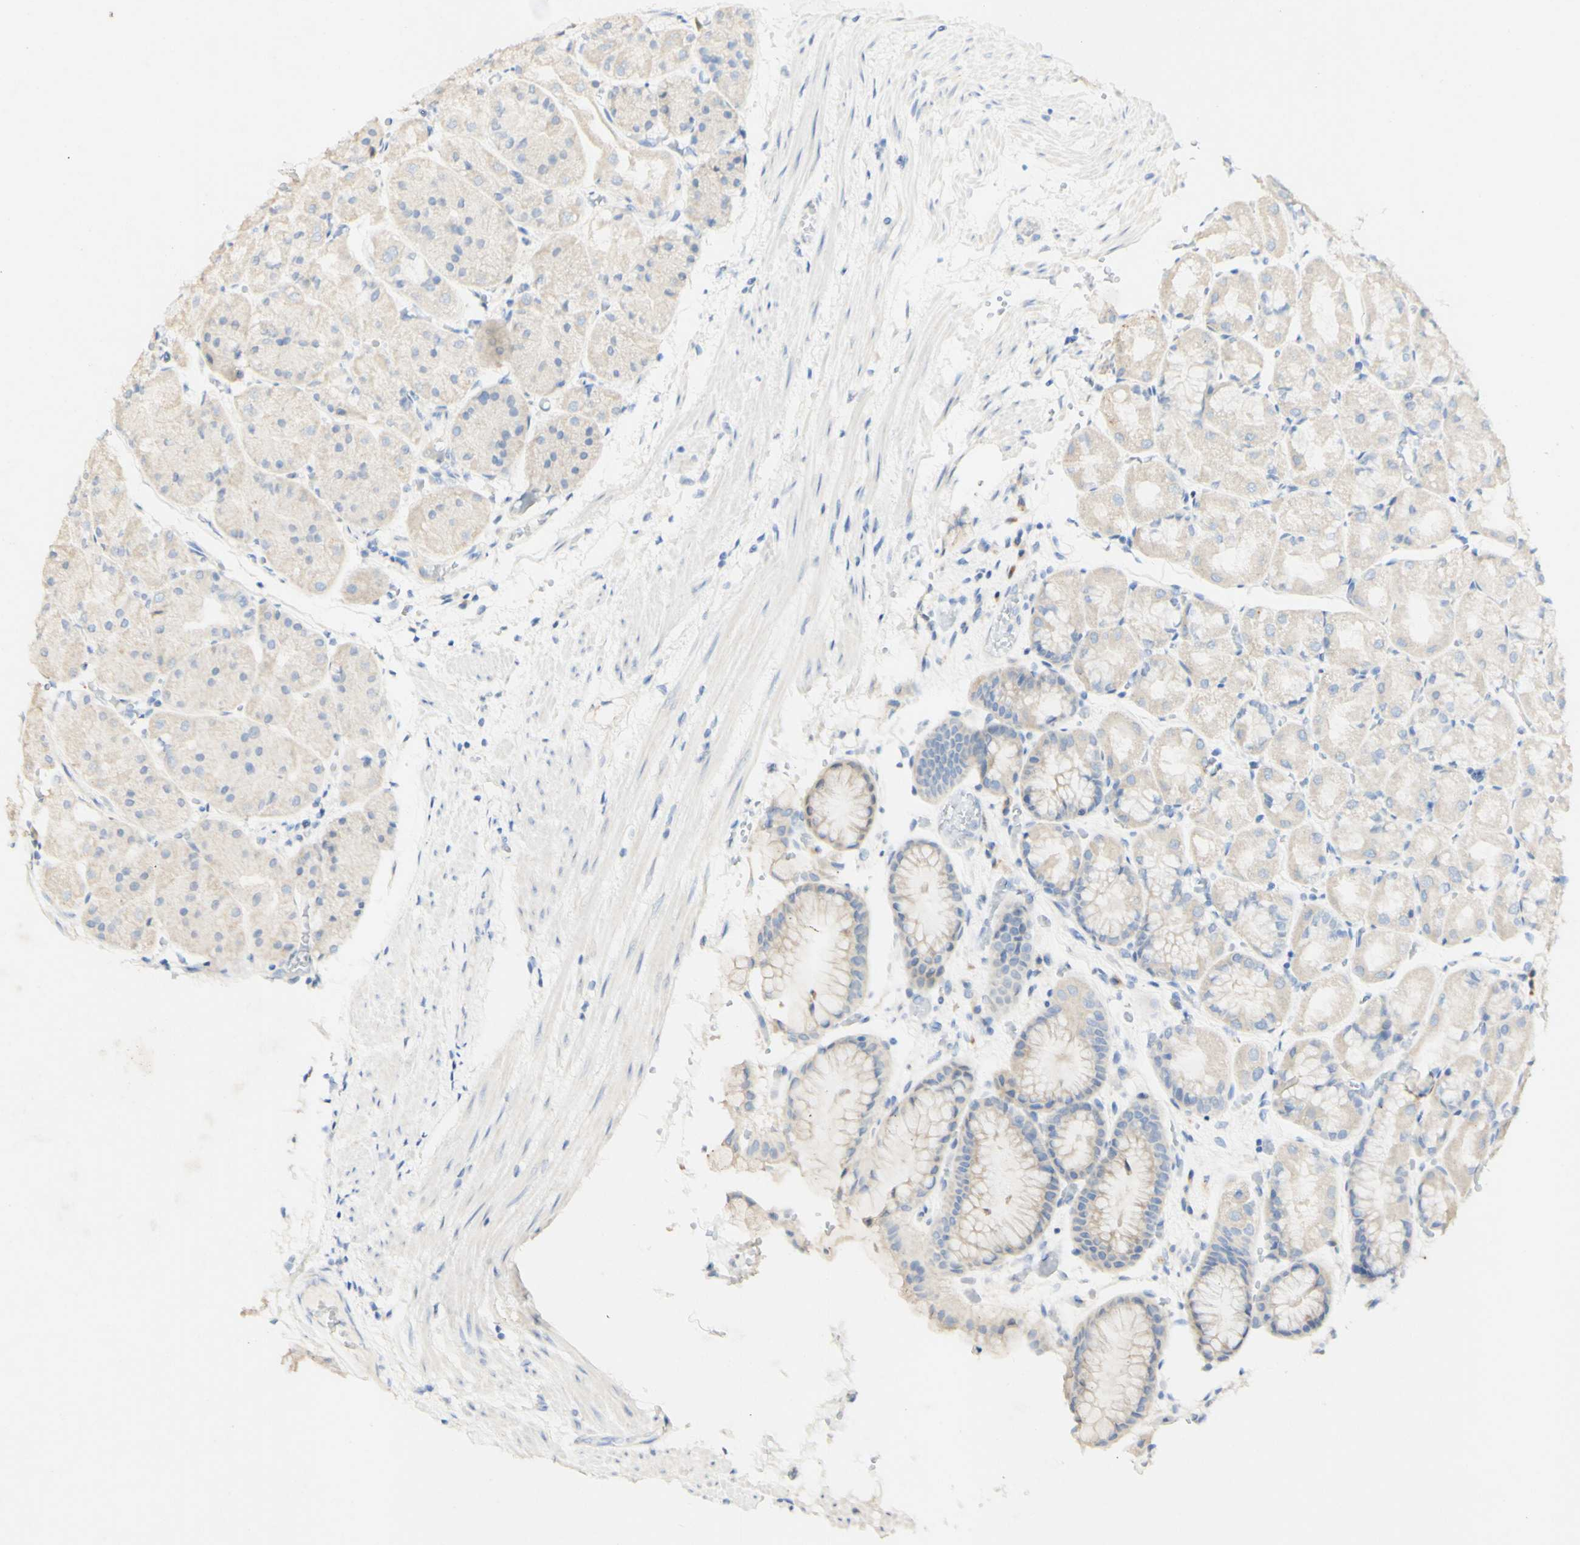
{"staining": {"intensity": "weak", "quantity": "<25%", "location": "cytoplasmic/membranous"}, "tissue": "stomach", "cell_type": "Glandular cells", "image_type": "normal", "snomed": [{"axis": "morphology", "description": "Normal tissue, NOS"}, {"axis": "topography", "description": "Stomach, upper"}], "caption": "Image shows no protein positivity in glandular cells of normal stomach. (Stains: DAB immunohistochemistry (IHC) with hematoxylin counter stain, Microscopy: brightfield microscopy at high magnification).", "gene": "FGF4", "patient": {"sex": "male", "age": 72}}